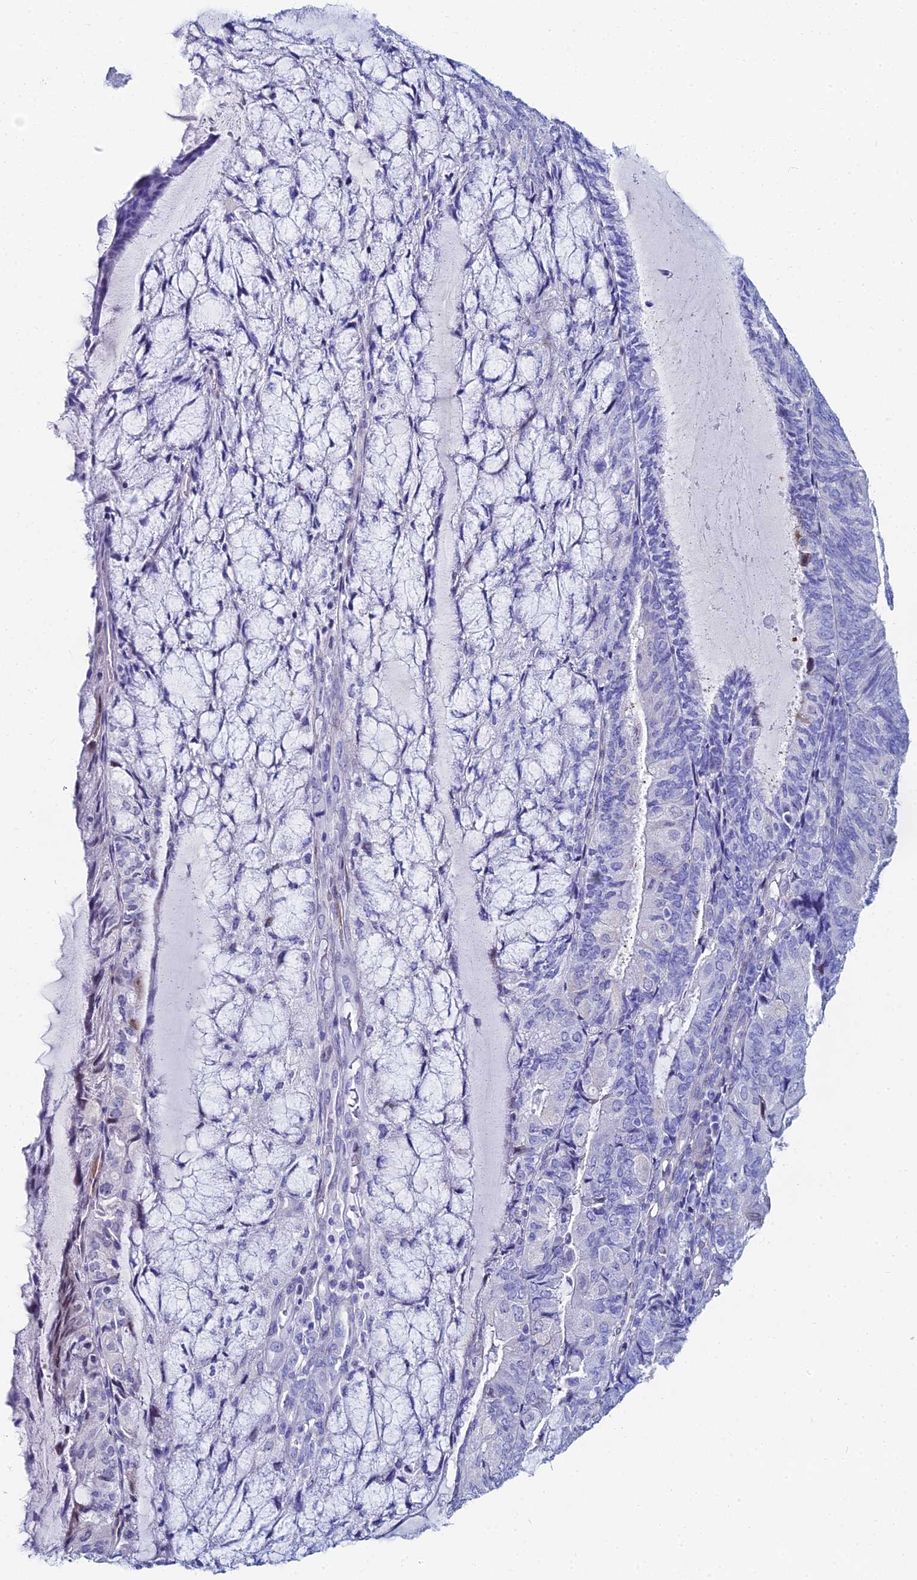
{"staining": {"intensity": "negative", "quantity": "none", "location": "none"}, "tissue": "endometrial cancer", "cell_type": "Tumor cells", "image_type": "cancer", "snomed": [{"axis": "morphology", "description": "Adenocarcinoma, NOS"}, {"axis": "topography", "description": "Endometrium"}], "caption": "Immunohistochemical staining of human adenocarcinoma (endometrial) displays no significant expression in tumor cells.", "gene": "HSPA1L", "patient": {"sex": "female", "age": 81}}